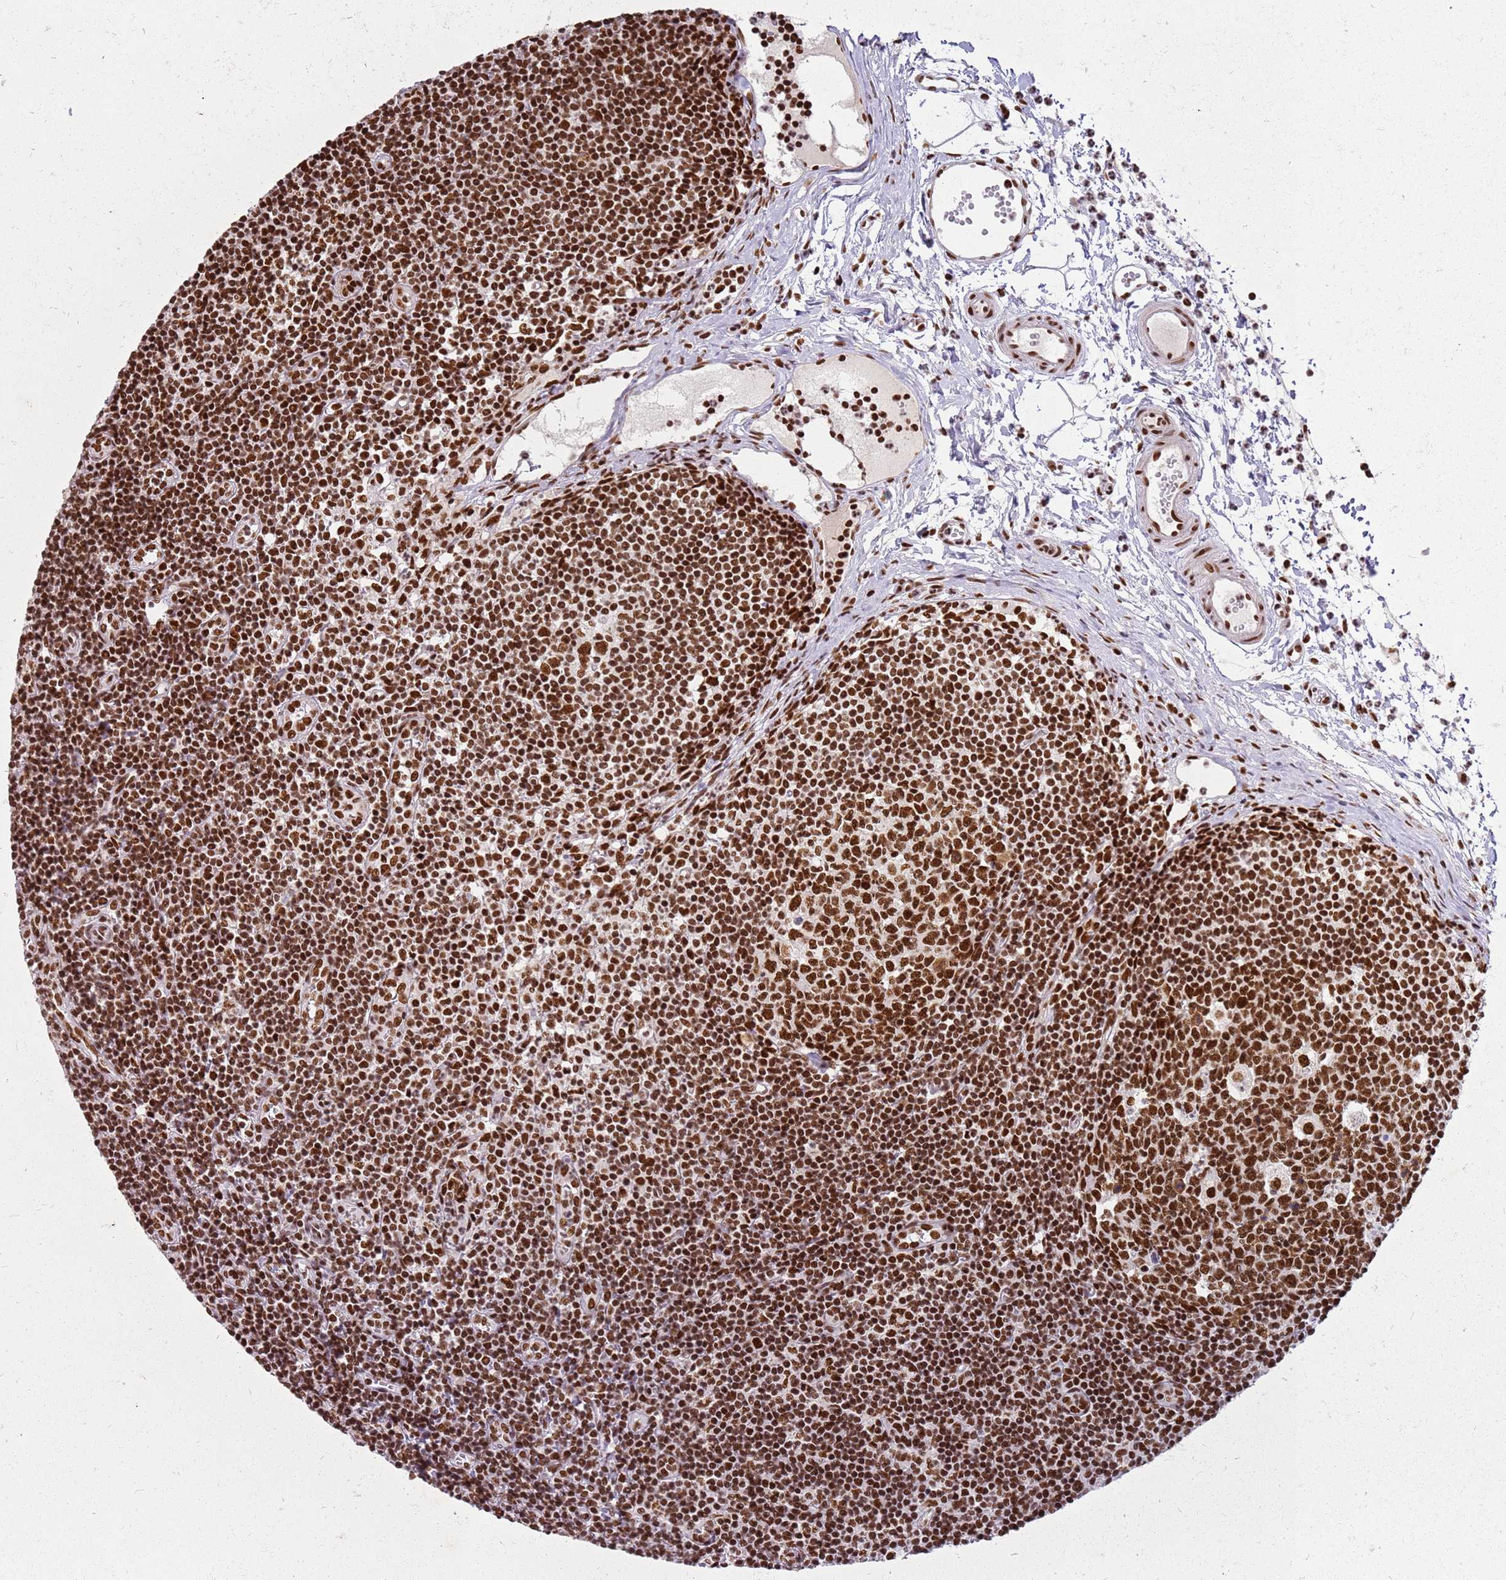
{"staining": {"intensity": "strong", "quantity": ">75%", "location": "nuclear"}, "tissue": "lymph node", "cell_type": "Germinal center cells", "image_type": "normal", "snomed": [{"axis": "morphology", "description": "Normal tissue, NOS"}, {"axis": "topography", "description": "Lymph node"}], "caption": "Protein staining shows strong nuclear positivity in approximately >75% of germinal center cells in normal lymph node. (Brightfield microscopy of DAB IHC at high magnification).", "gene": "TENT4A", "patient": {"sex": "female", "age": 37}}